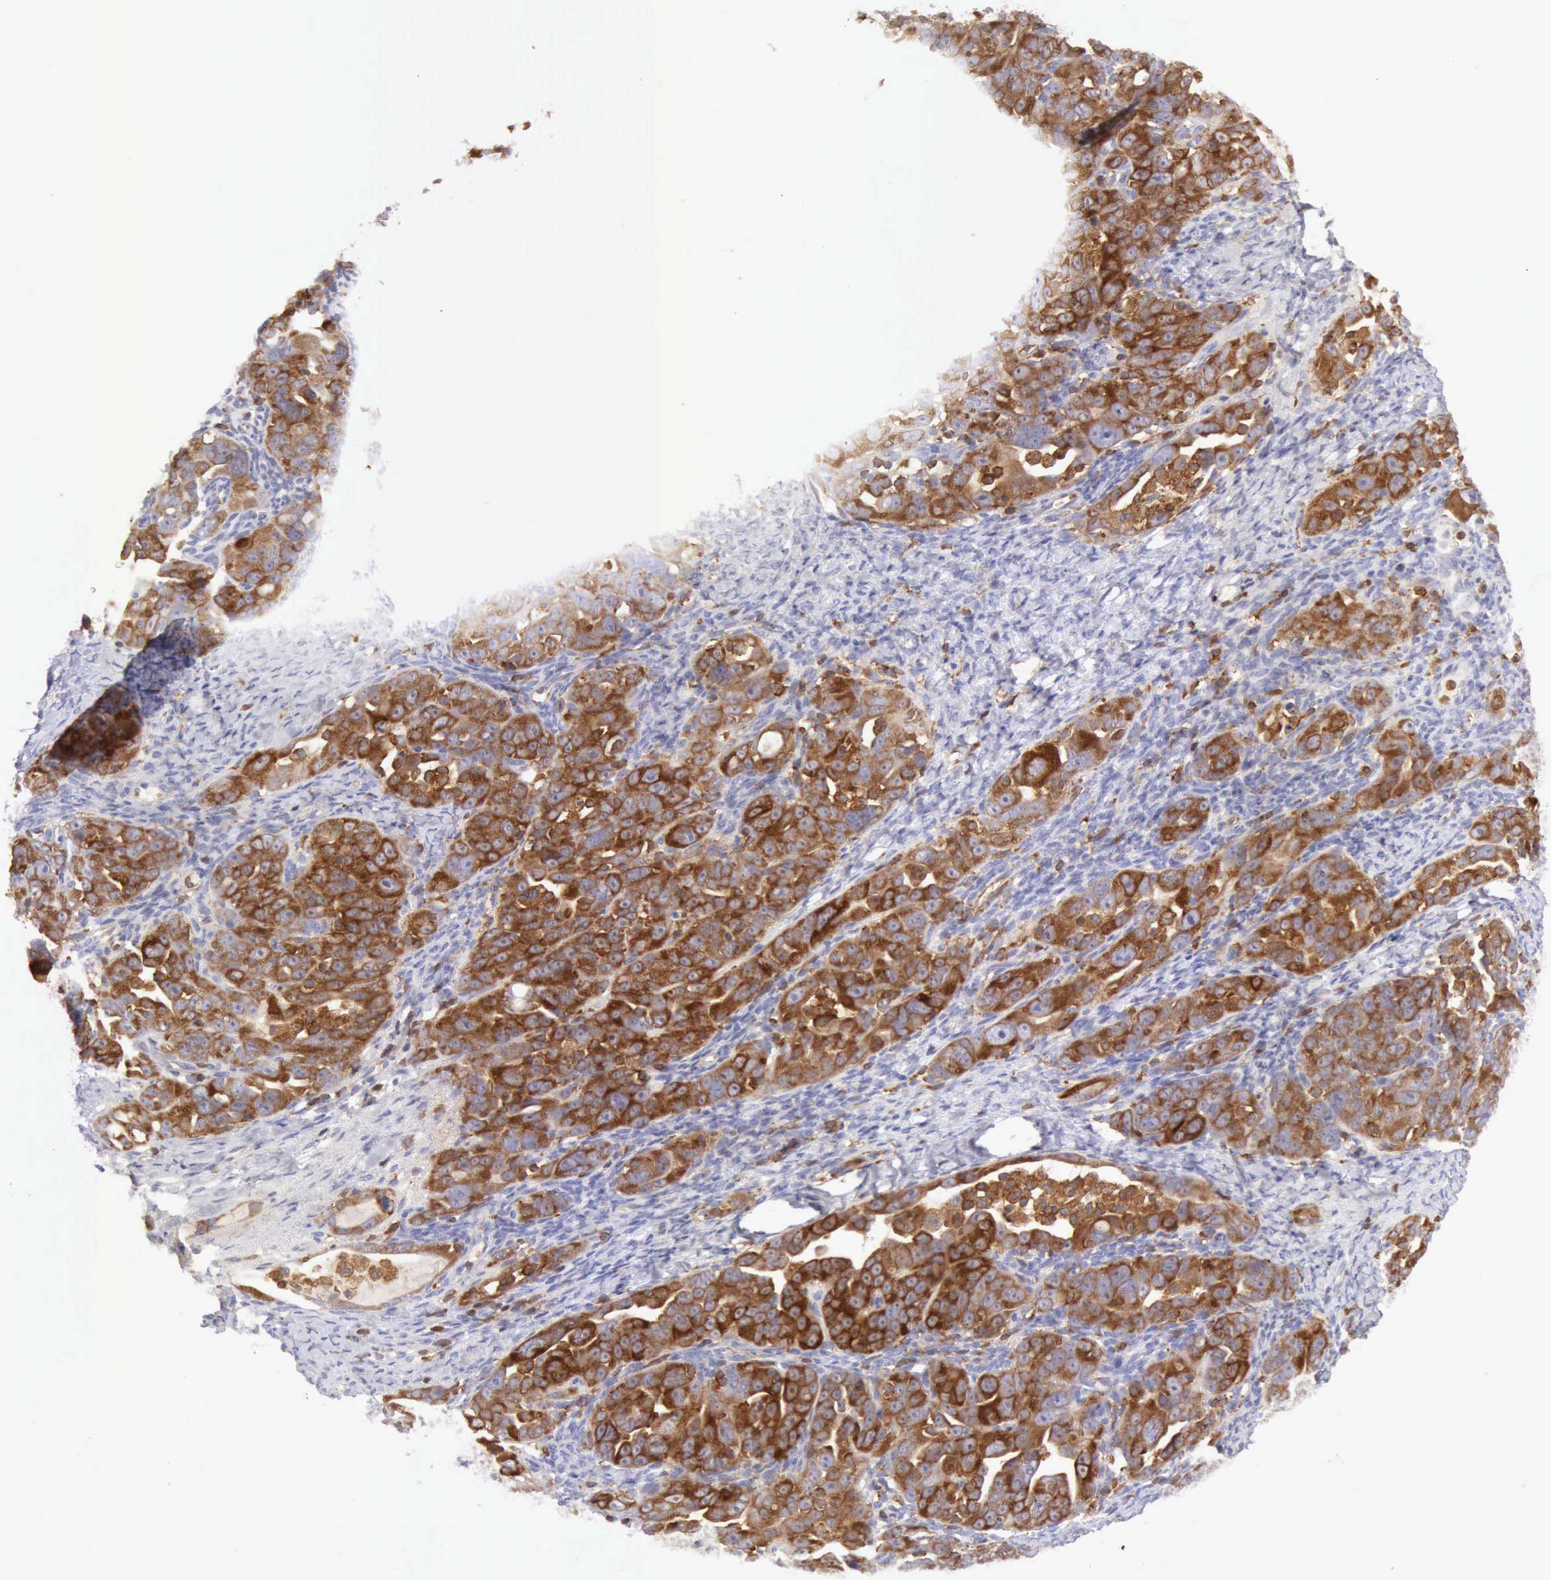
{"staining": {"intensity": "moderate", "quantity": ">75%", "location": "cytoplasmic/membranous"}, "tissue": "ovarian cancer", "cell_type": "Tumor cells", "image_type": "cancer", "snomed": [{"axis": "morphology", "description": "Cystadenocarcinoma, serous, NOS"}, {"axis": "topography", "description": "Ovary"}], "caption": "A brown stain labels moderate cytoplasmic/membranous positivity of a protein in human ovarian cancer (serous cystadenocarcinoma) tumor cells.", "gene": "ARHGAP4", "patient": {"sex": "female", "age": 66}}